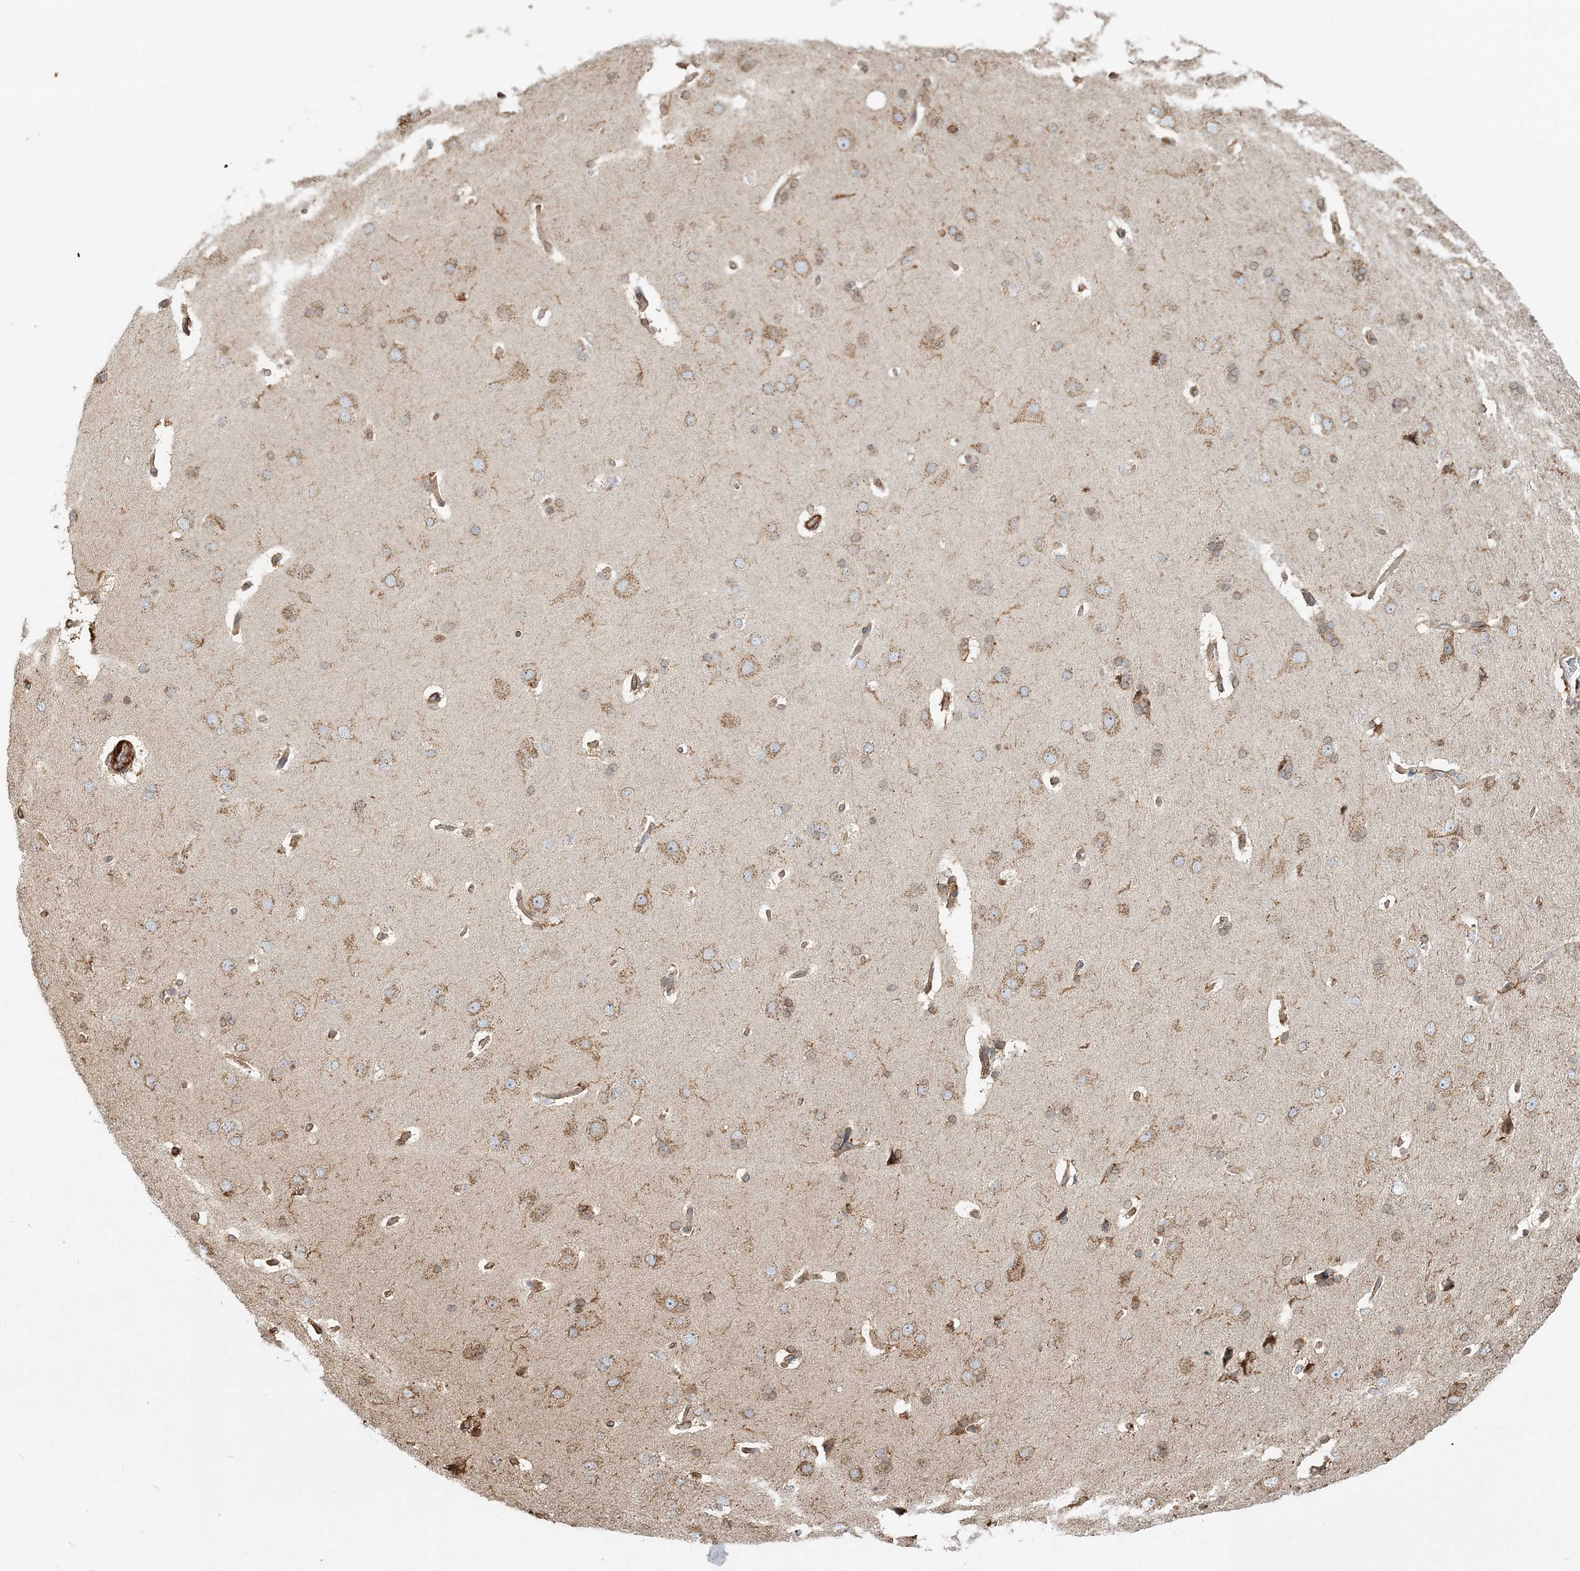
{"staining": {"intensity": "moderate", "quantity": ">75%", "location": "cytoplasmic/membranous"}, "tissue": "cerebral cortex", "cell_type": "Endothelial cells", "image_type": "normal", "snomed": [{"axis": "morphology", "description": "Normal tissue, NOS"}, {"axis": "topography", "description": "Cerebral cortex"}], "caption": "Moderate cytoplasmic/membranous expression is seen in about >75% of endothelial cells in benign cerebral cortex.", "gene": "TRAF3IP2", "patient": {"sex": "male", "age": 62}}